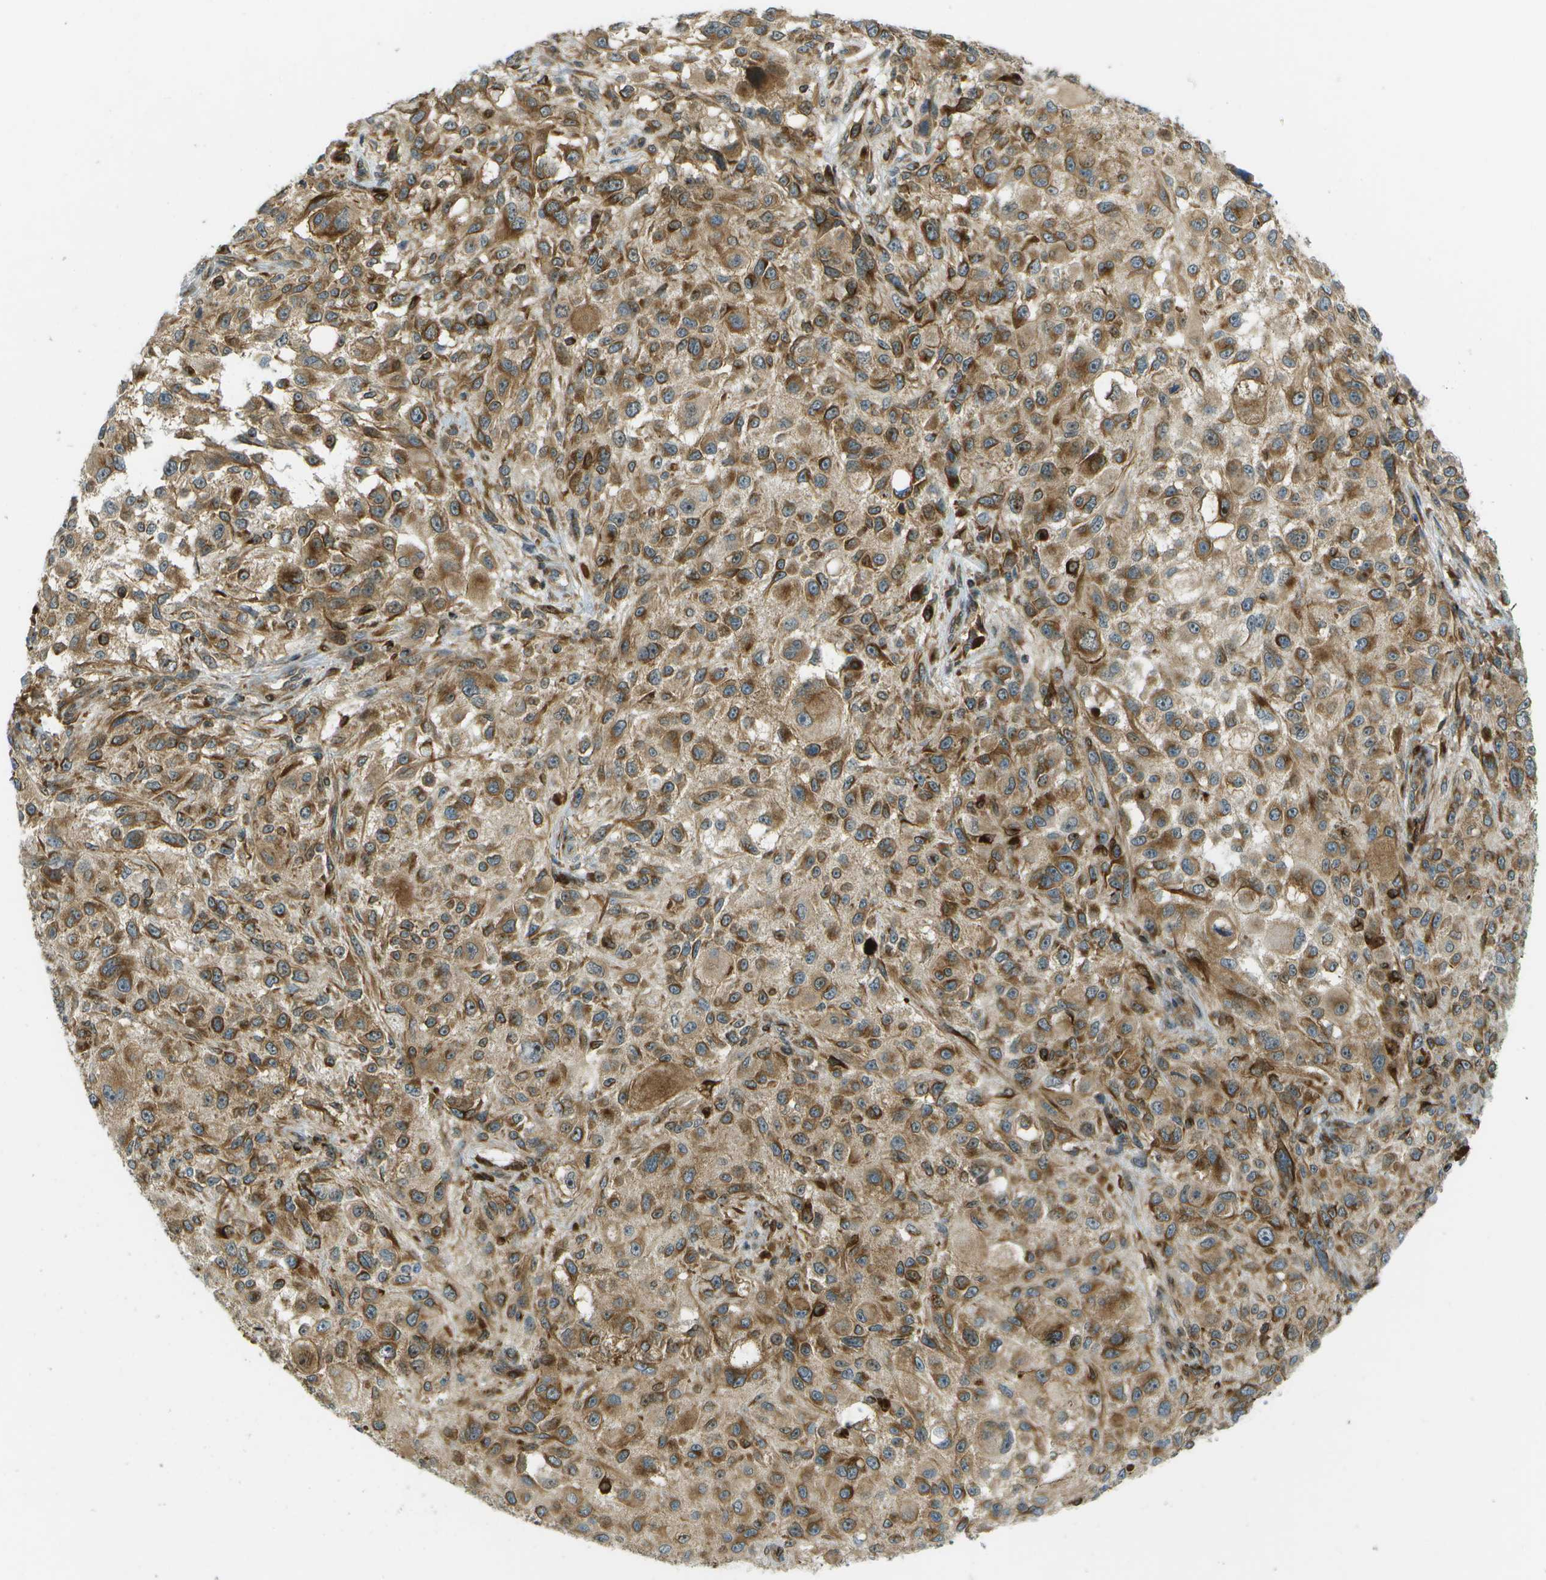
{"staining": {"intensity": "moderate", "quantity": ">75%", "location": "cytoplasmic/membranous"}, "tissue": "melanoma", "cell_type": "Tumor cells", "image_type": "cancer", "snomed": [{"axis": "morphology", "description": "Necrosis, NOS"}, {"axis": "morphology", "description": "Malignant melanoma, NOS"}, {"axis": "topography", "description": "Skin"}], "caption": "Immunohistochemical staining of human malignant melanoma demonstrates medium levels of moderate cytoplasmic/membranous positivity in about >75% of tumor cells. (Brightfield microscopy of DAB IHC at high magnification).", "gene": "TMTC1", "patient": {"sex": "female", "age": 87}}